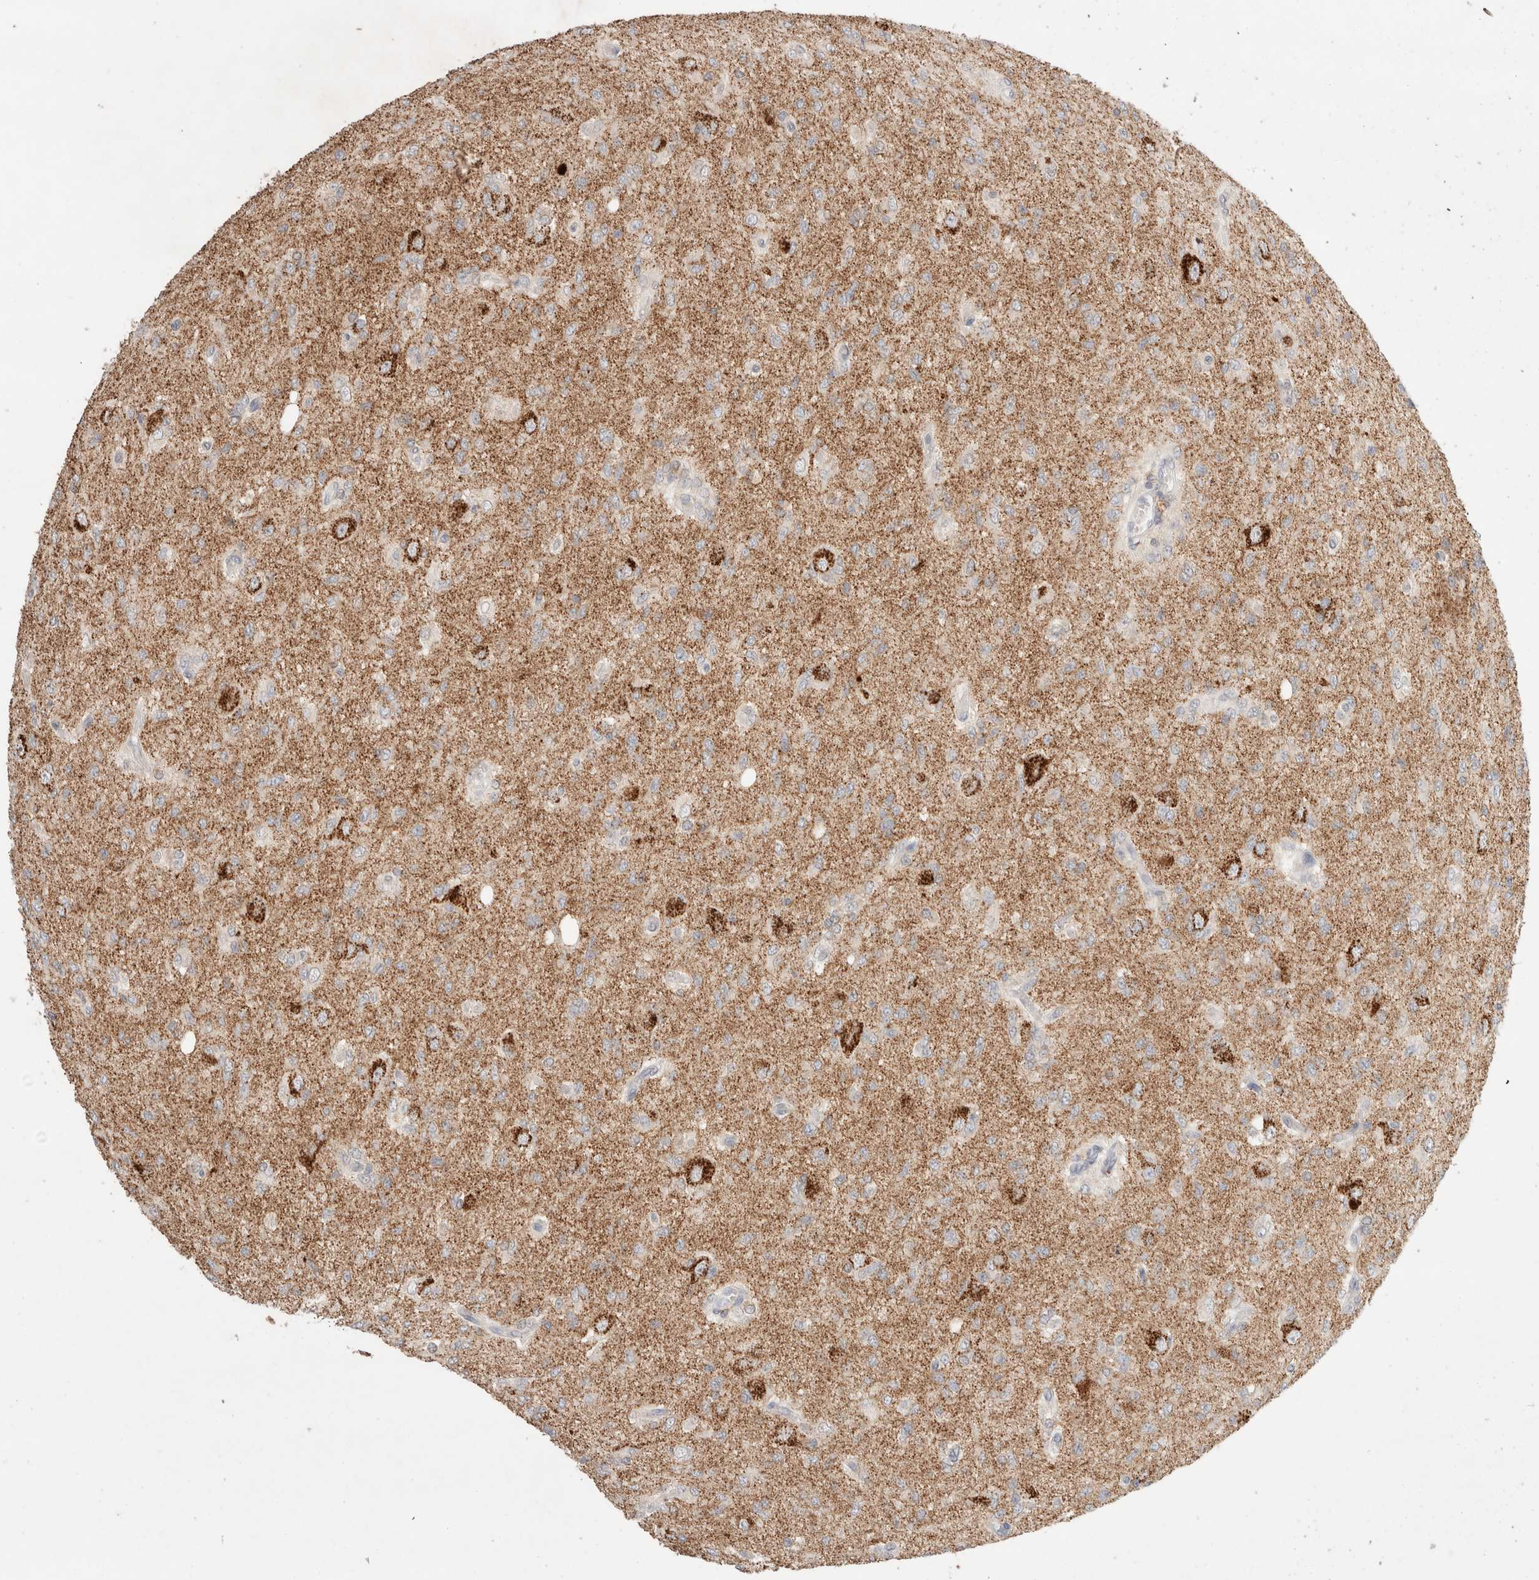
{"staining": {"intensity": "weak", "quantity": "25%-75%", "location": "cytoplasmic/membranous"}, "tissue": "glioma", "cell_type": "Tumor cells", "image_type": "cancer", "snomed": [{"axis": "morphology", "description": "Glioma, malignant, High grade"}, {"axis": "topography", "description": "Brain"}], "caption": "IHC image of neoplastic tissue: human glioma stained using immunohistochemistry (IHC) displays low levels of weak protein expression localized specifically in the cytoplasmic/membranous of tumor cells, appearing as a cytoplasmic/membranous brown color.", "gene": "TRIM41", "patient": {"sex": "female", "age": 59}}